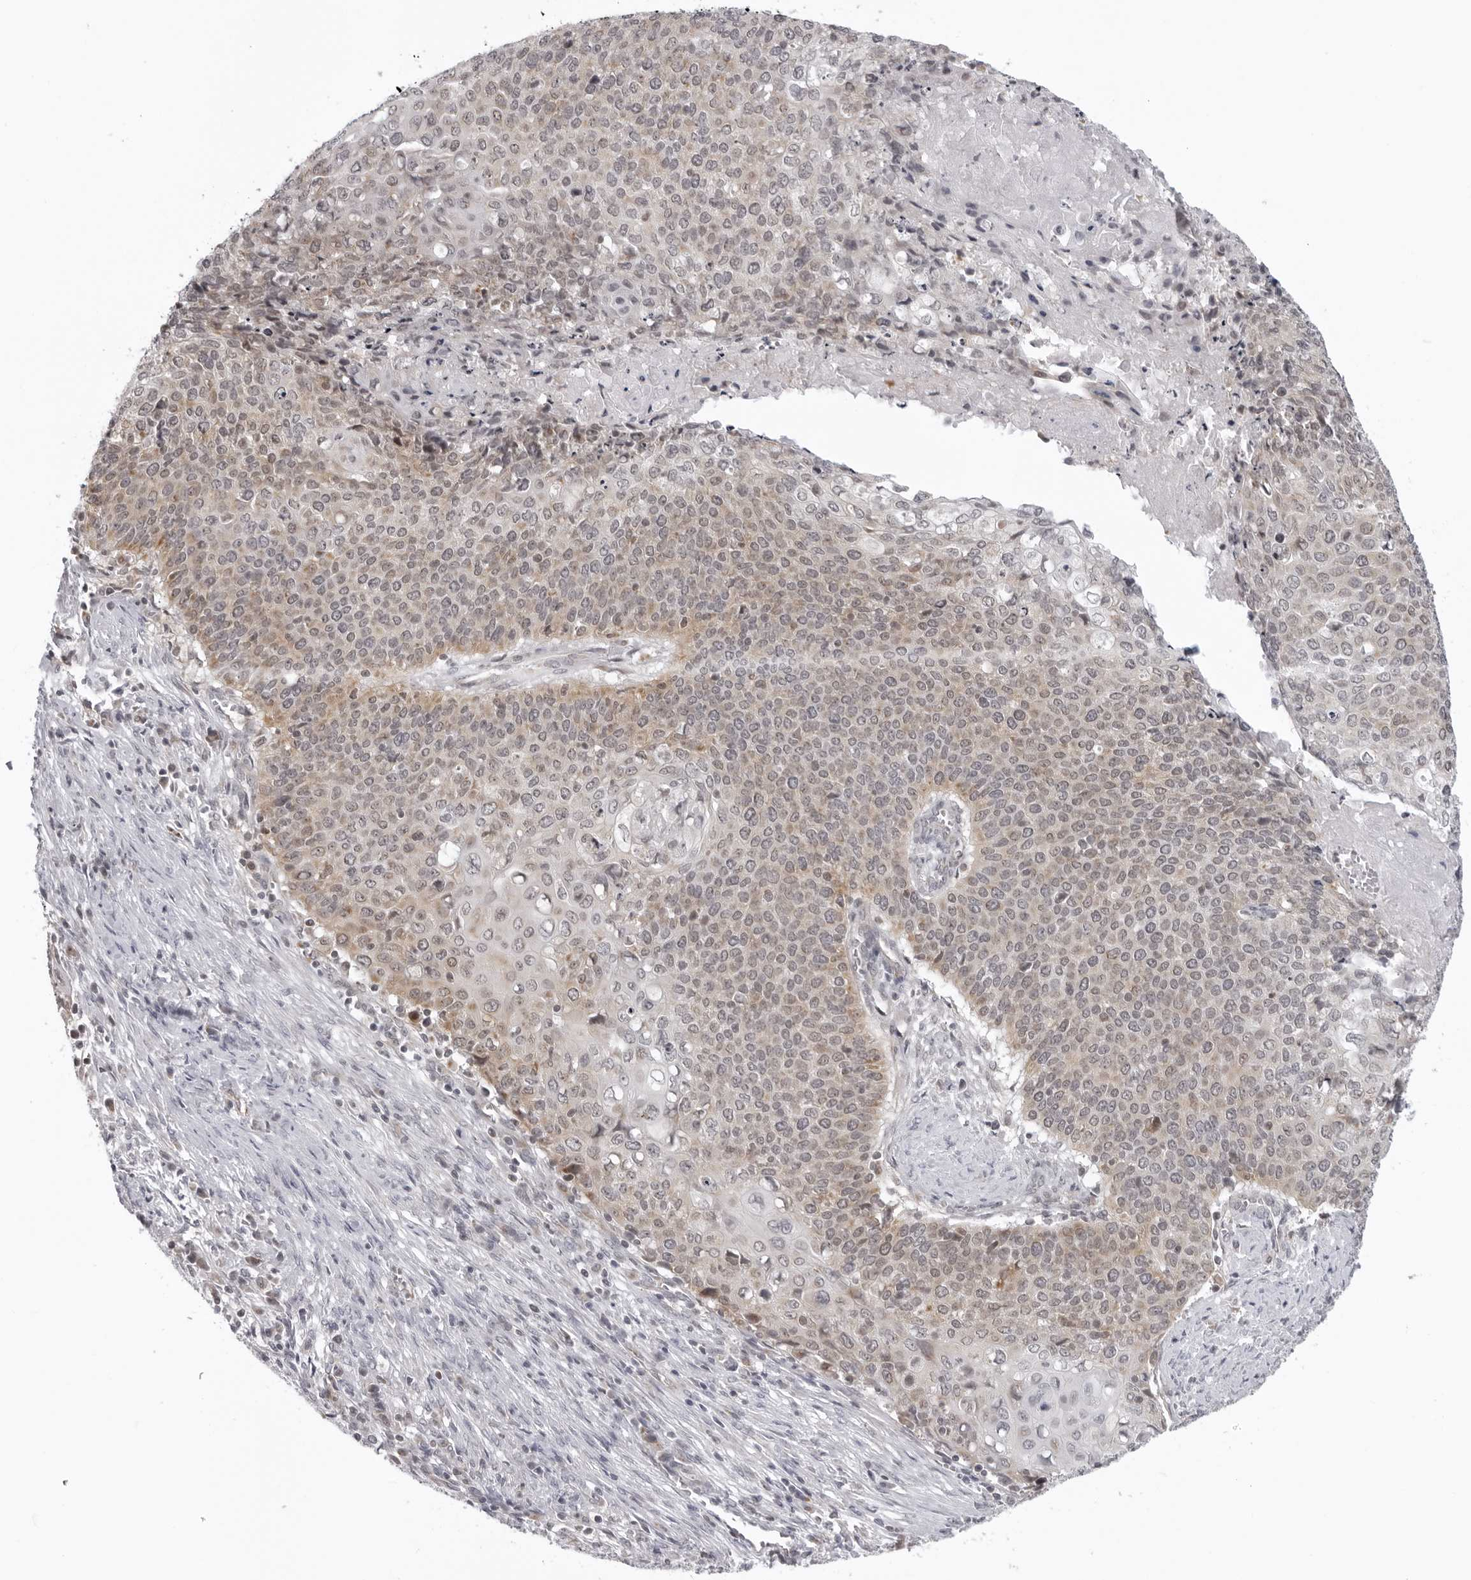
{"staining": {"intensity": "weak", "quantity": "25%-75%", "location": "cytoplasmic/membranous"}, "tissue": "cervical cancer", "cell_type": "Tumor cells", "image_type": "cancer", "snomed": [{"axis": "morphology", "description": "Squamous cell carcinoma, NOS"}, {"axis": "topography", "description": "Cervix"}], "caption": "High-magnification brightfield microscopy of cervical cancer (squamous cell carcinoma) stained with DAB (brown) and counterstained with hematoxylin (blue). tumor cells exhibit weak cytoplasmic/membranous staining is seen in about25%-75% of cells.", "gene": "MRPS15", "patient": {"sex": "female", "age": 39}}